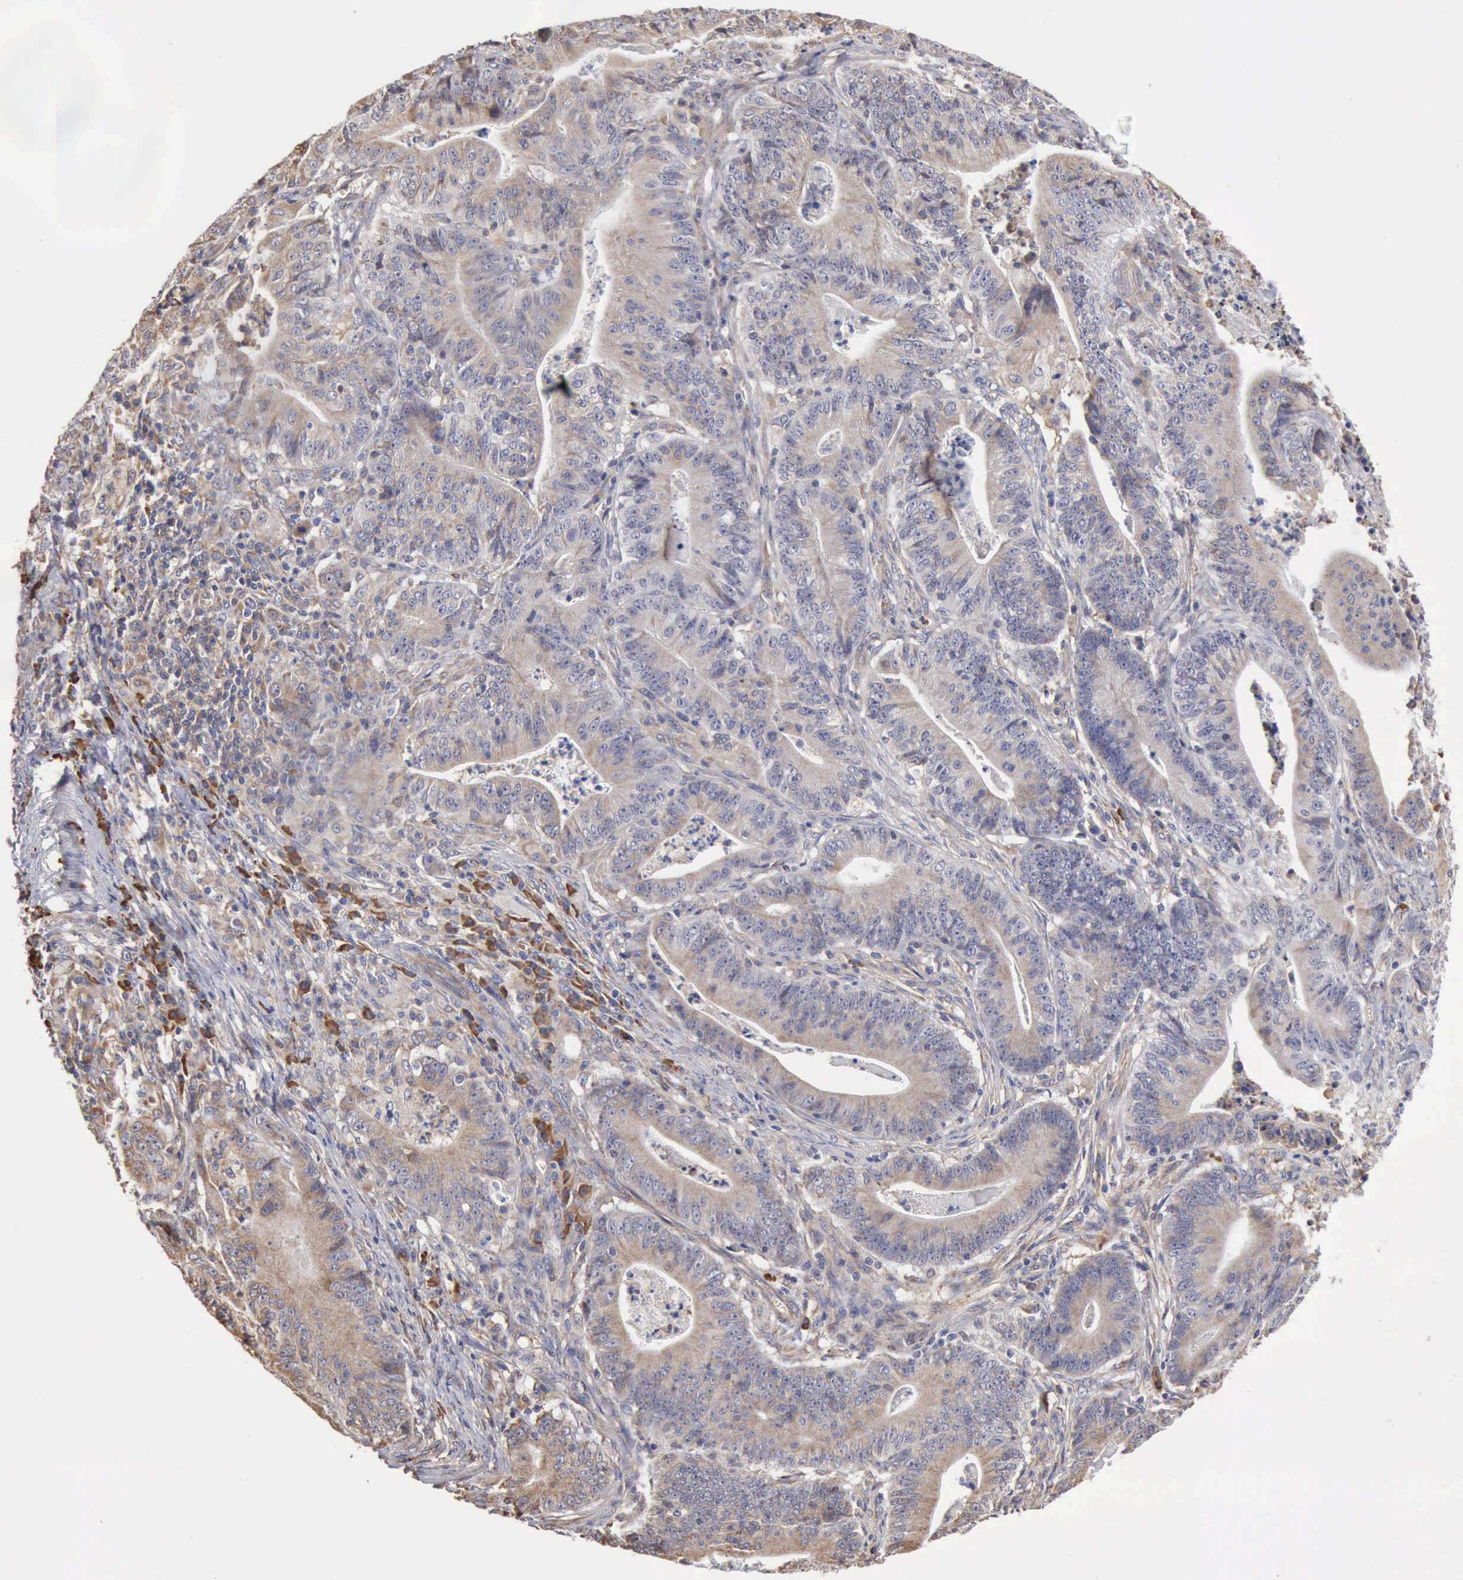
{"staining": {"intensity": "weak", "quantity": ">75%", "location": "cytoplasmic/membranous"}, "tissue": "stomach cancer", "cell_type": "Tumor cells", "image_type": "cancer", "snomed": [{"axis": "morphology", "description": "Adenocarcinoma, NOS"}, {"axis": "topography", "description": "Stomach, lower"}], "caption": "The immunohistochemical stain labels weak cytoplasmic/membranous staining in tumor cells of adenocarcinoma (stomach) tissue. Using DAB (brown) and hematoxylin (blue) stains, captured at high magnification using brightfield microscopy.", "gene": "GPR101", "patient": {"sex": "female", "age": 86}}